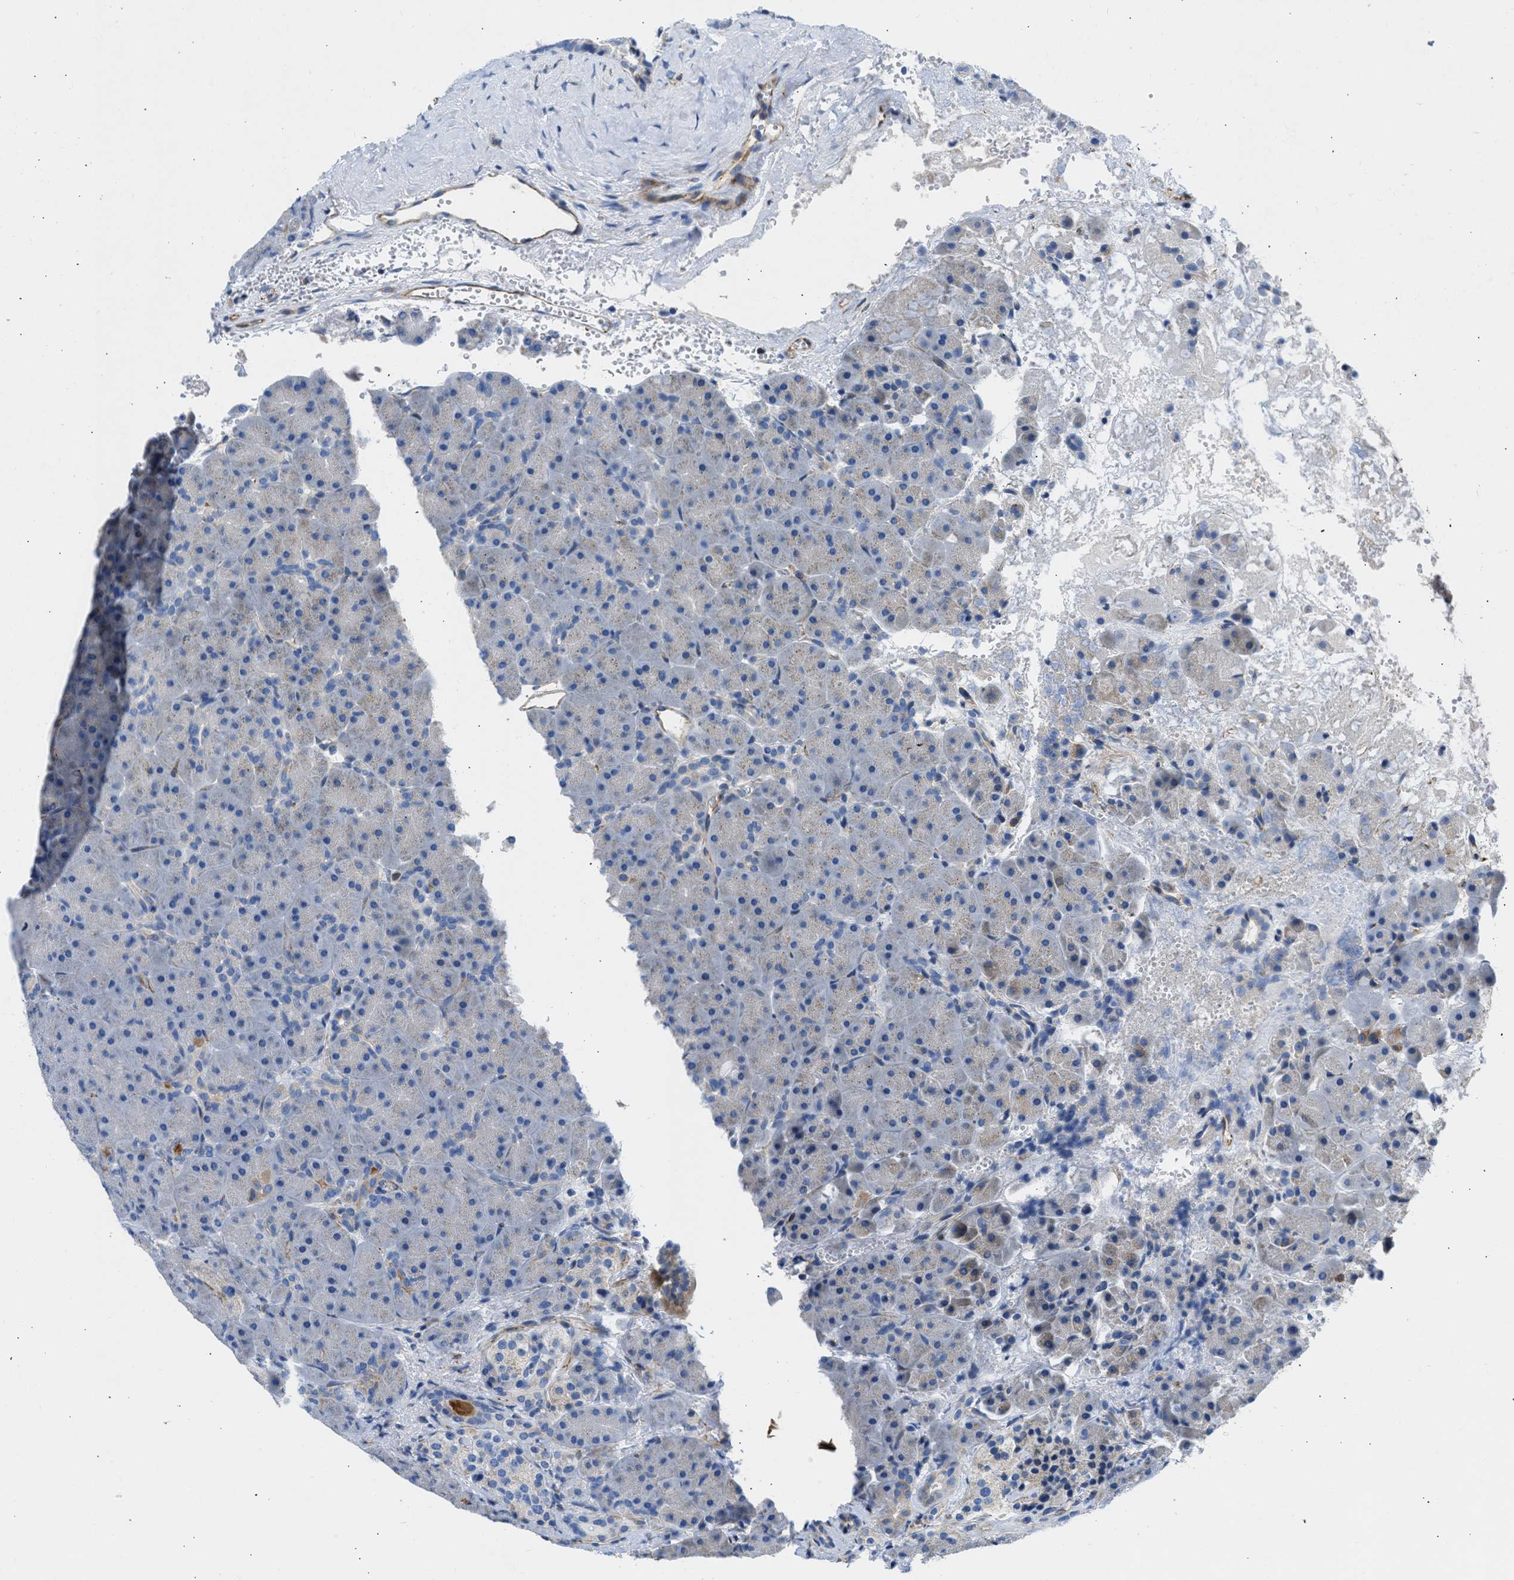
{"staining": {"intensity": "weak", "quantity": "<25%", "location": "cytoplasmic/membranous"}, "tissue": "pancreas", "cell_type": "Exocrine glandular cells", "image_type": "normal", "snomed": [{"axis": "morphology", "description": "Normal tissue, NOS"}, {"axis": "topography", "description": "Pancreas"}], "caption": "Immunohistochemistry (IHC) micrograph of normal pancreas: pancreas stained with DAB (3,3'-diaminobenzidine) shows no significant protein positivity in exocrine glandular cells. (Immunohistochemistry (IHC), brightfield microscopy, high magnification).", "gene": "ULK4", "patient": {"sex": "male", "age": 66}}